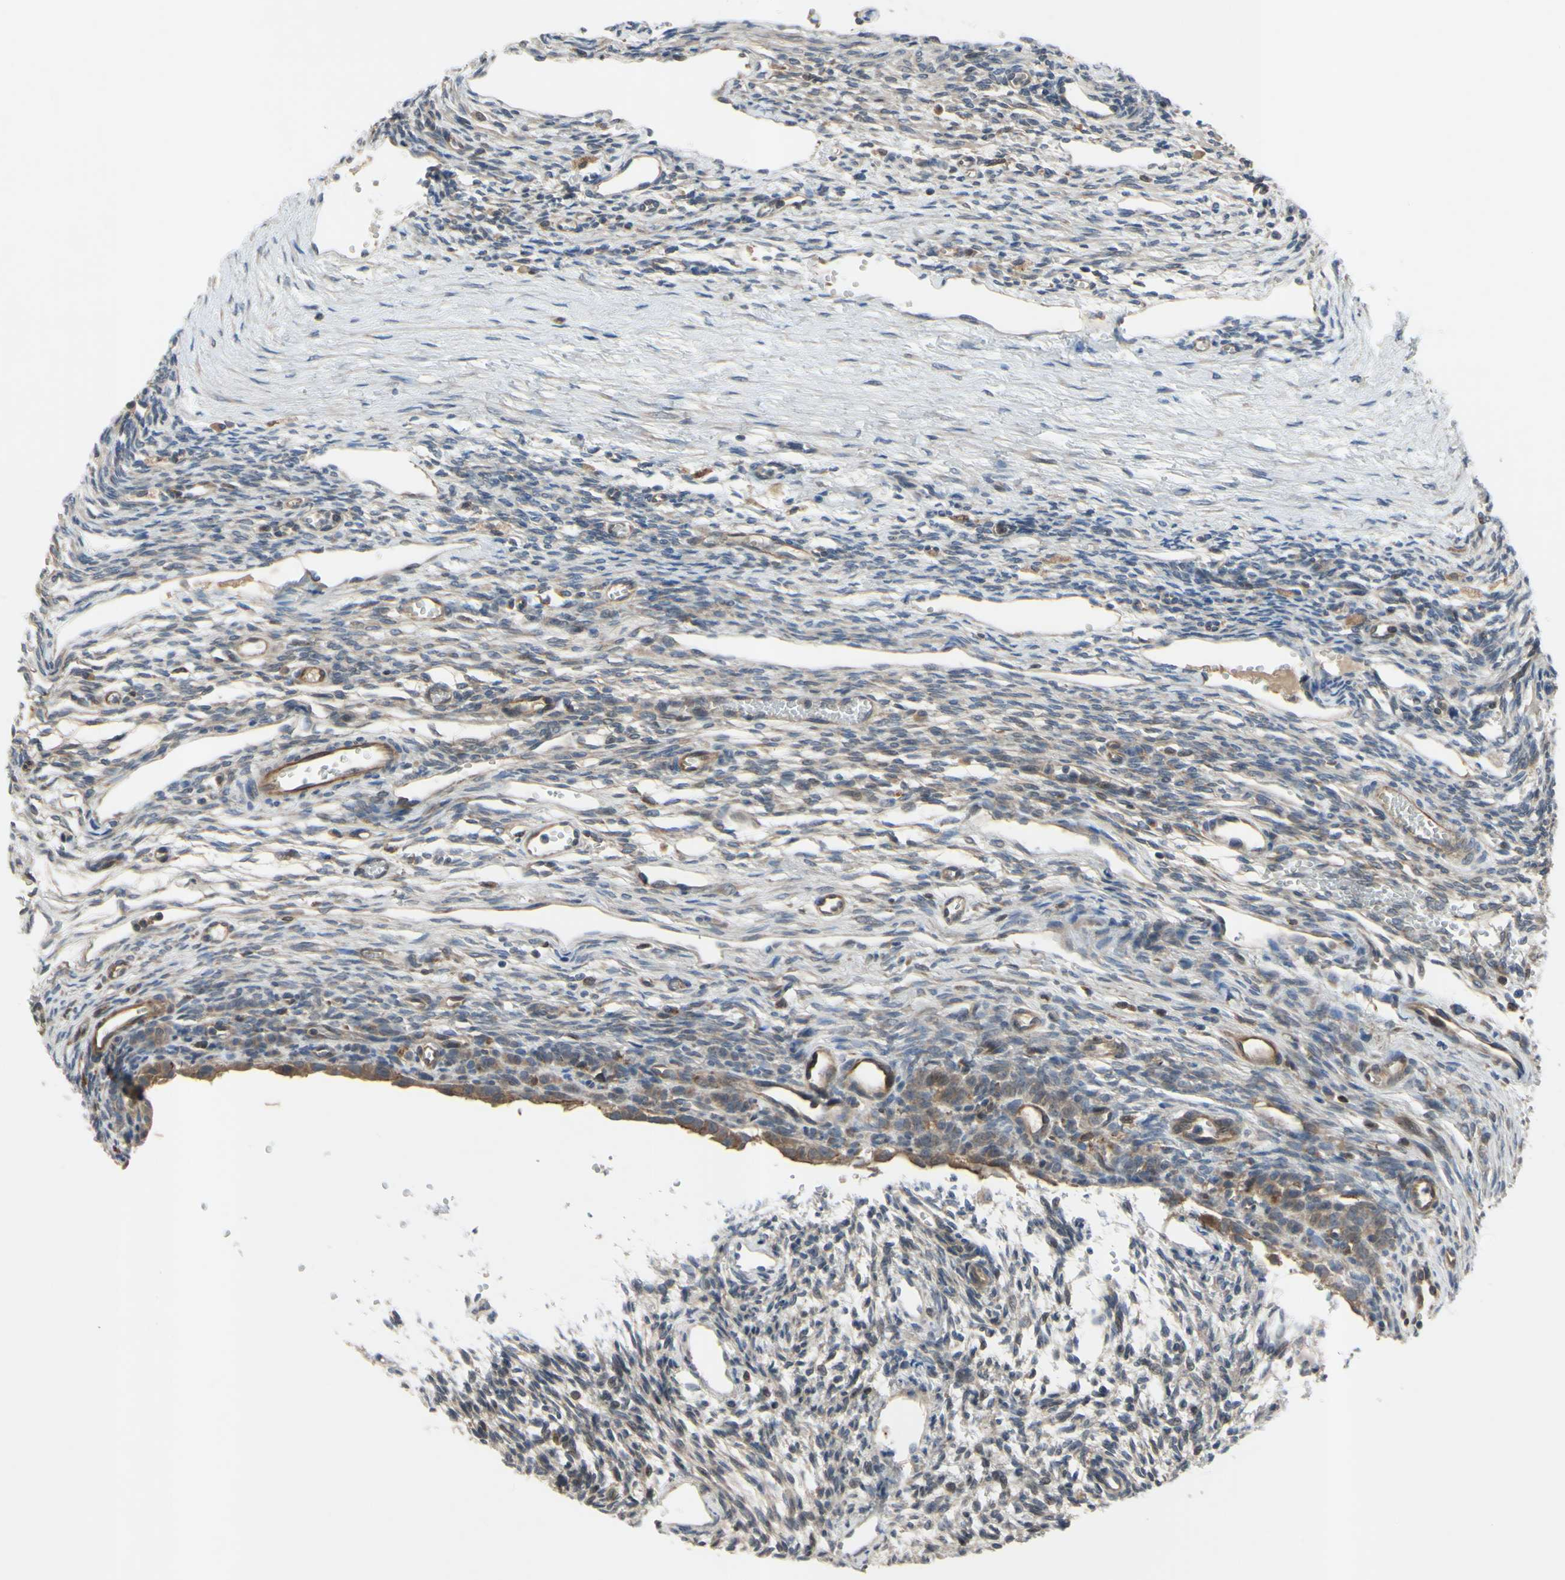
{"staining": {"intensity": "weak", "quantity": "25%-75%", "location": "cytoplasmic/membranous"}, "tissue": "ovary", "cell_type": "Ovarian stroma cells", "image_type": "normal", "snomed": [{"axis": "morphology", "description": "Normal tissue, NOS"}, {"axis": "topography", "description": "Ovary"}], "caption": "The image demonstrates a brown stain indicating the presence of a protein in the cytoplasmic/membranous of ovarian stroma cells in ovary.", "gene": "XIAP", "patient": {"sex": "female", "age": 33}}